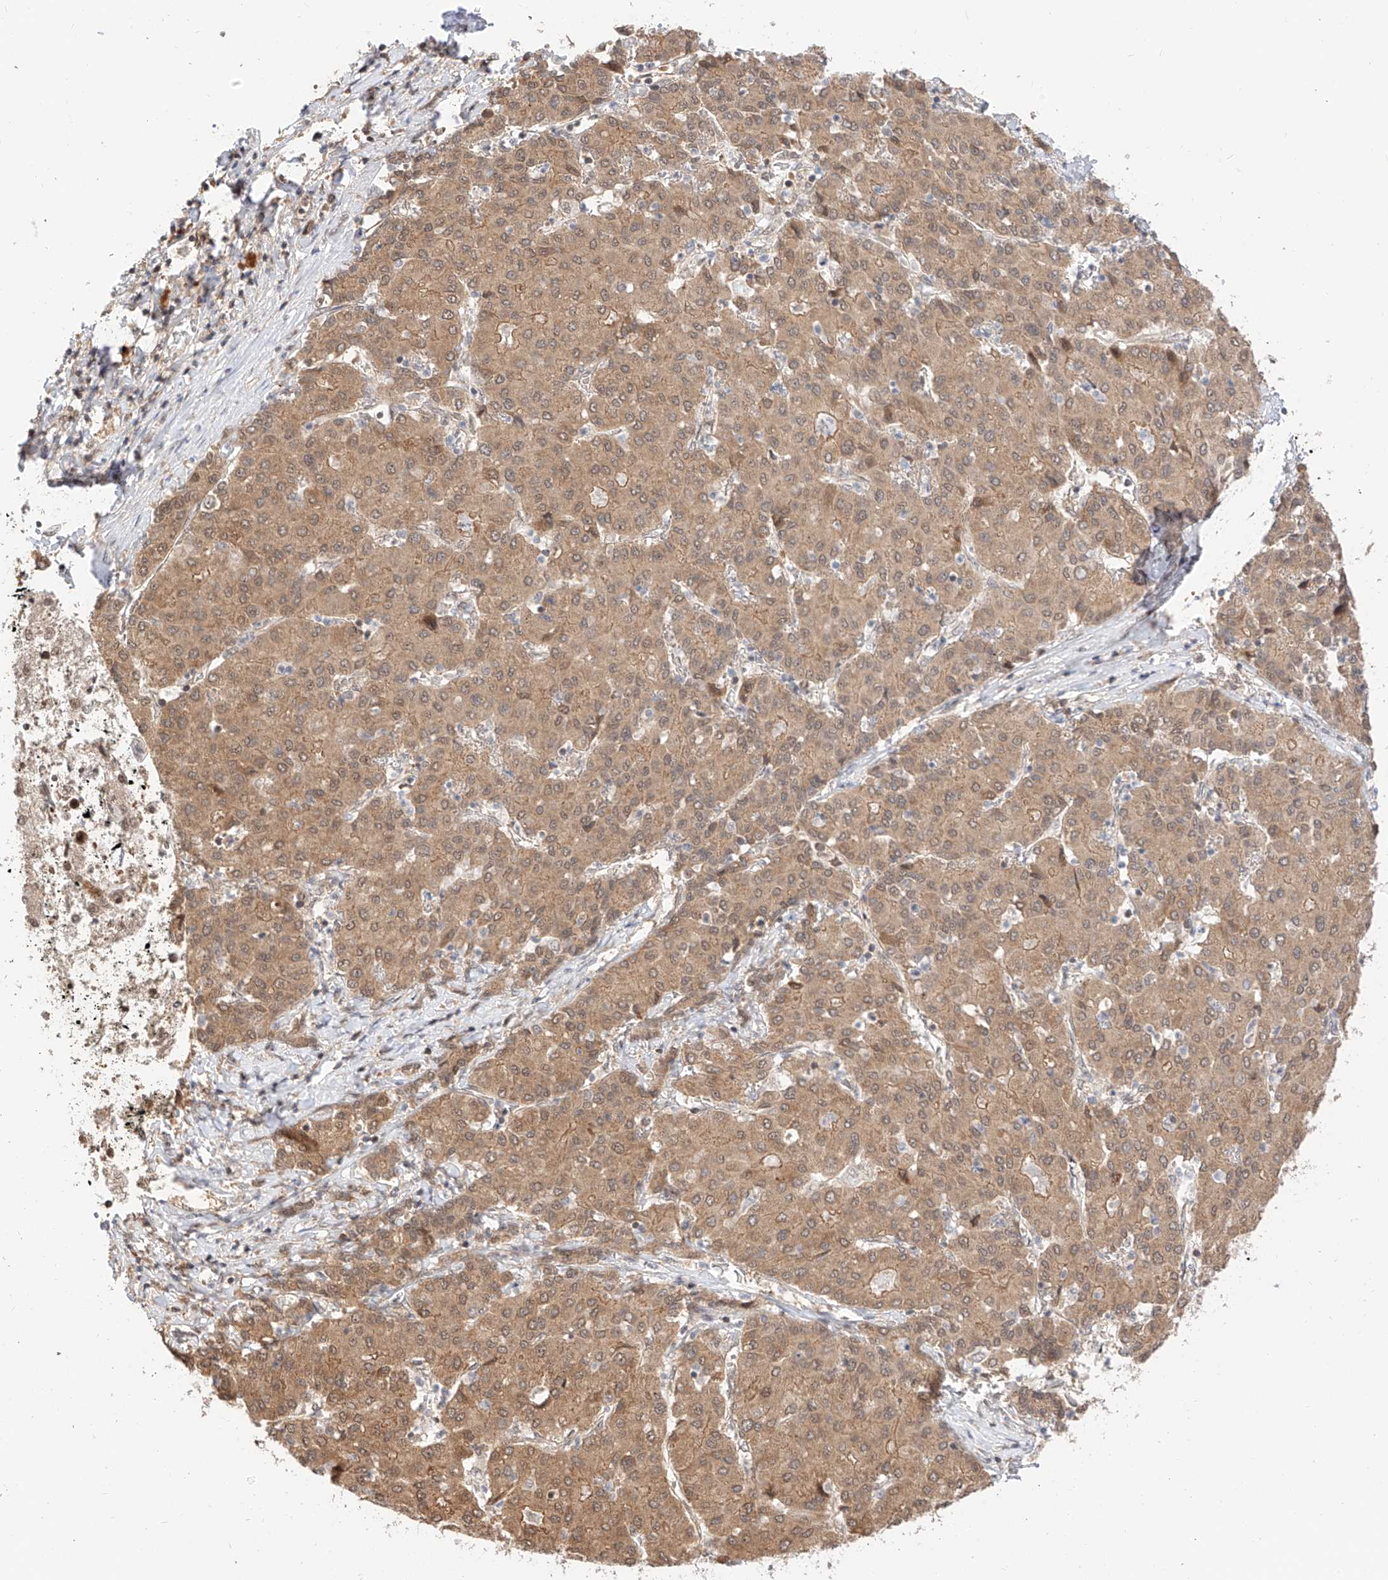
{"staining": {"intensity": "weak", "quantity": ">75%", "location": "cytoplasmic/membranous,nuclear"}, "tissue": "liver cancer", "cell_type": "Tumor cells", "image_type": "cancer", "snomed": [{"axis": "morphology", "description": "Carcinoma, Hepatocellular, NOS"}, {"axis": "topography", "description": "Liver"}], "caption": "This is an image of IHC staining of liver cancer, which shows weak staining in the cytoplasmic/membranous and nuclear of tumor cells.", "gene": "EIF4H", "patient": {"sex": "male", "age": 65}}